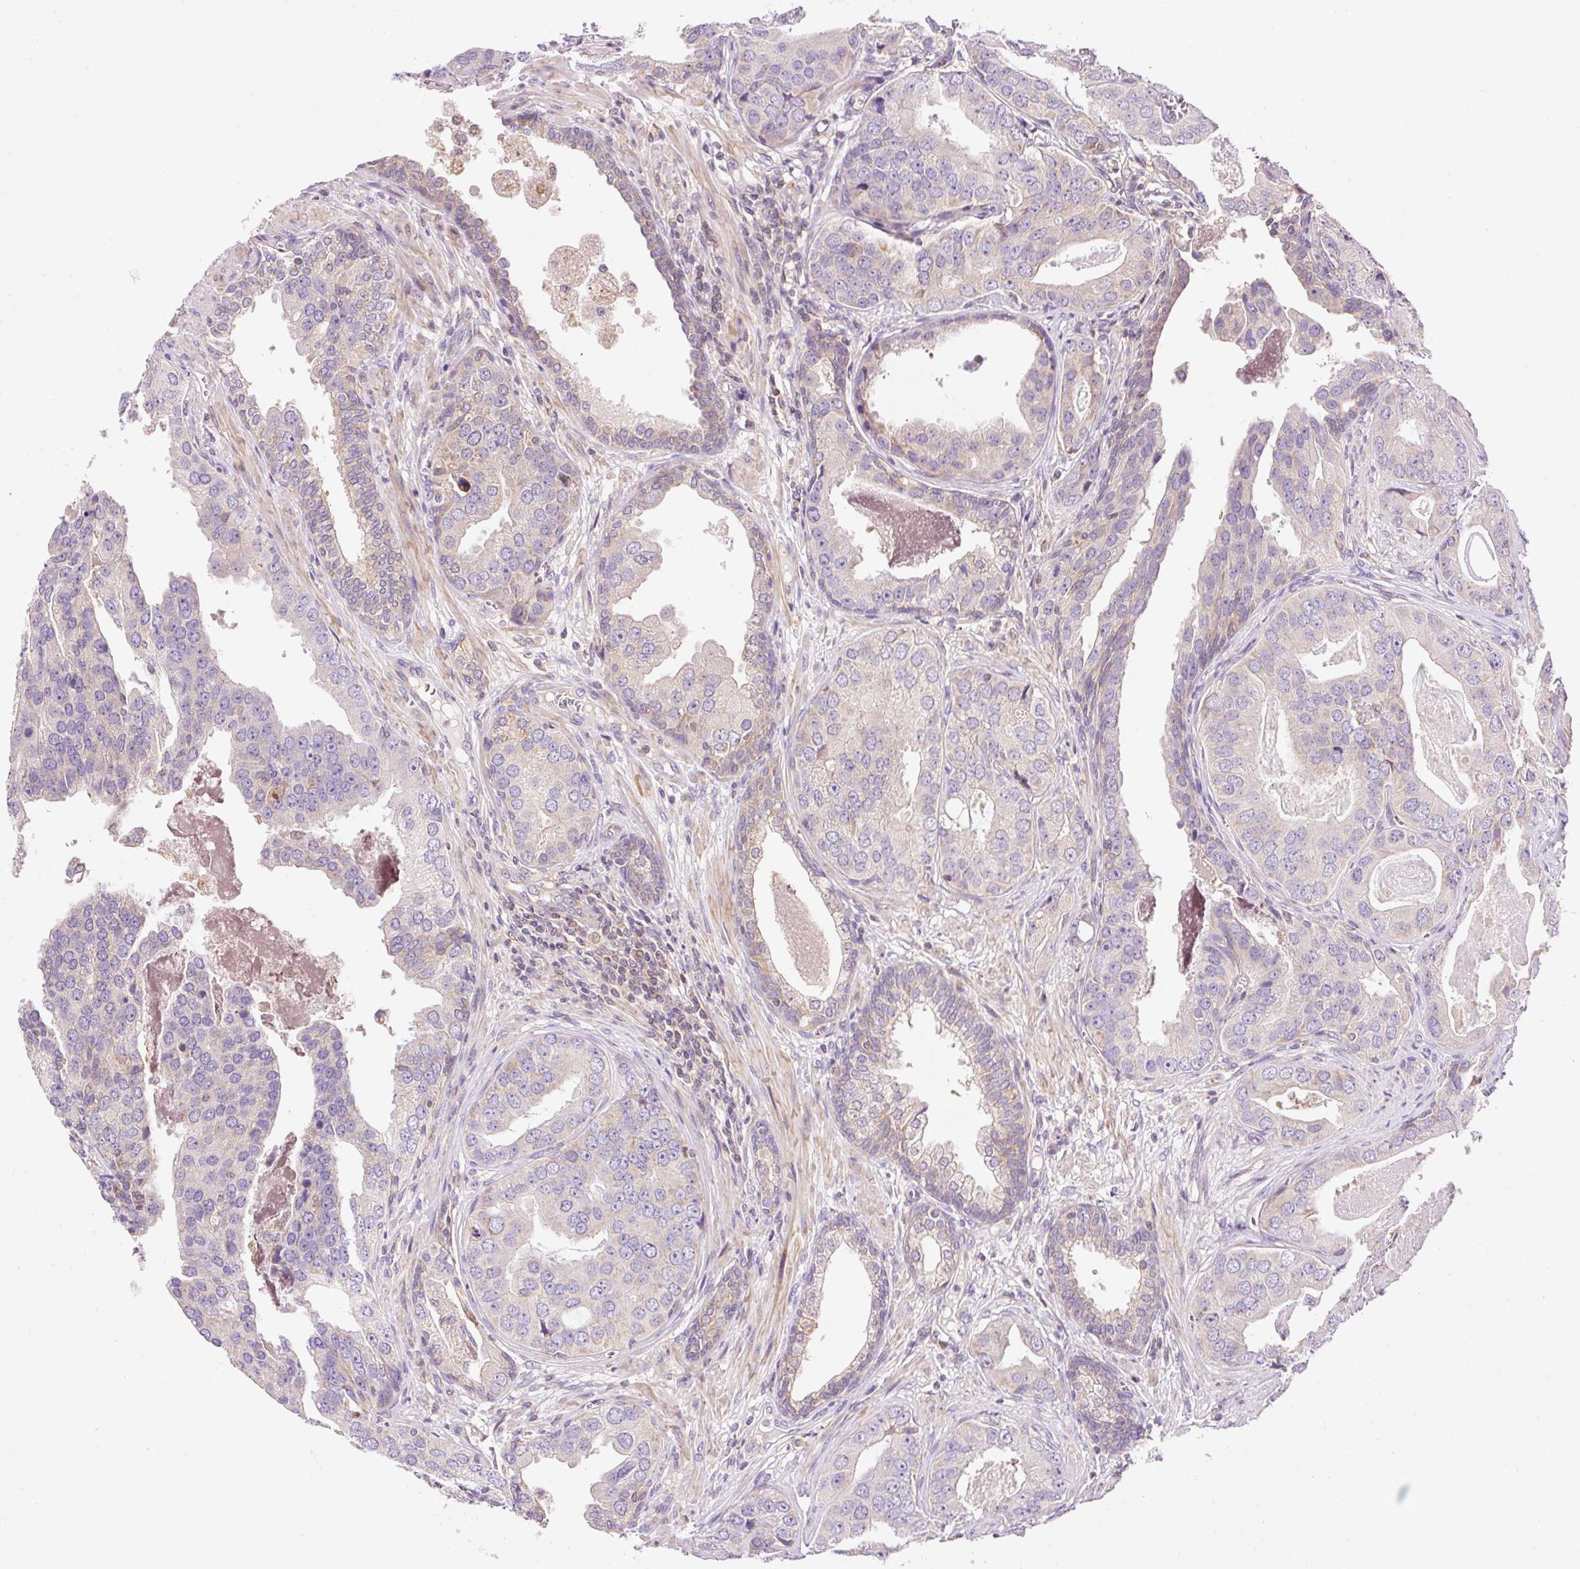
{"staining": {"intensity": "negative", "quantity": "none", "location": "none"}, "tissue": "prostate cancer", "cell_type": "Tumor cells", "image_type": "cancer", "snomed": [{"axis": "morphology", "description": "Adenocarcinoma, High grade"}, {"axis": "topography", "description": "Prostate"}], "caption": "Prostate cancer (adenocarcinoma (high-grade)) was stained to show a protein in brown. There is no significant positivity in tumor cells.", "gene": "IMMT", "patient": {"sex": "male", "age": 71}}